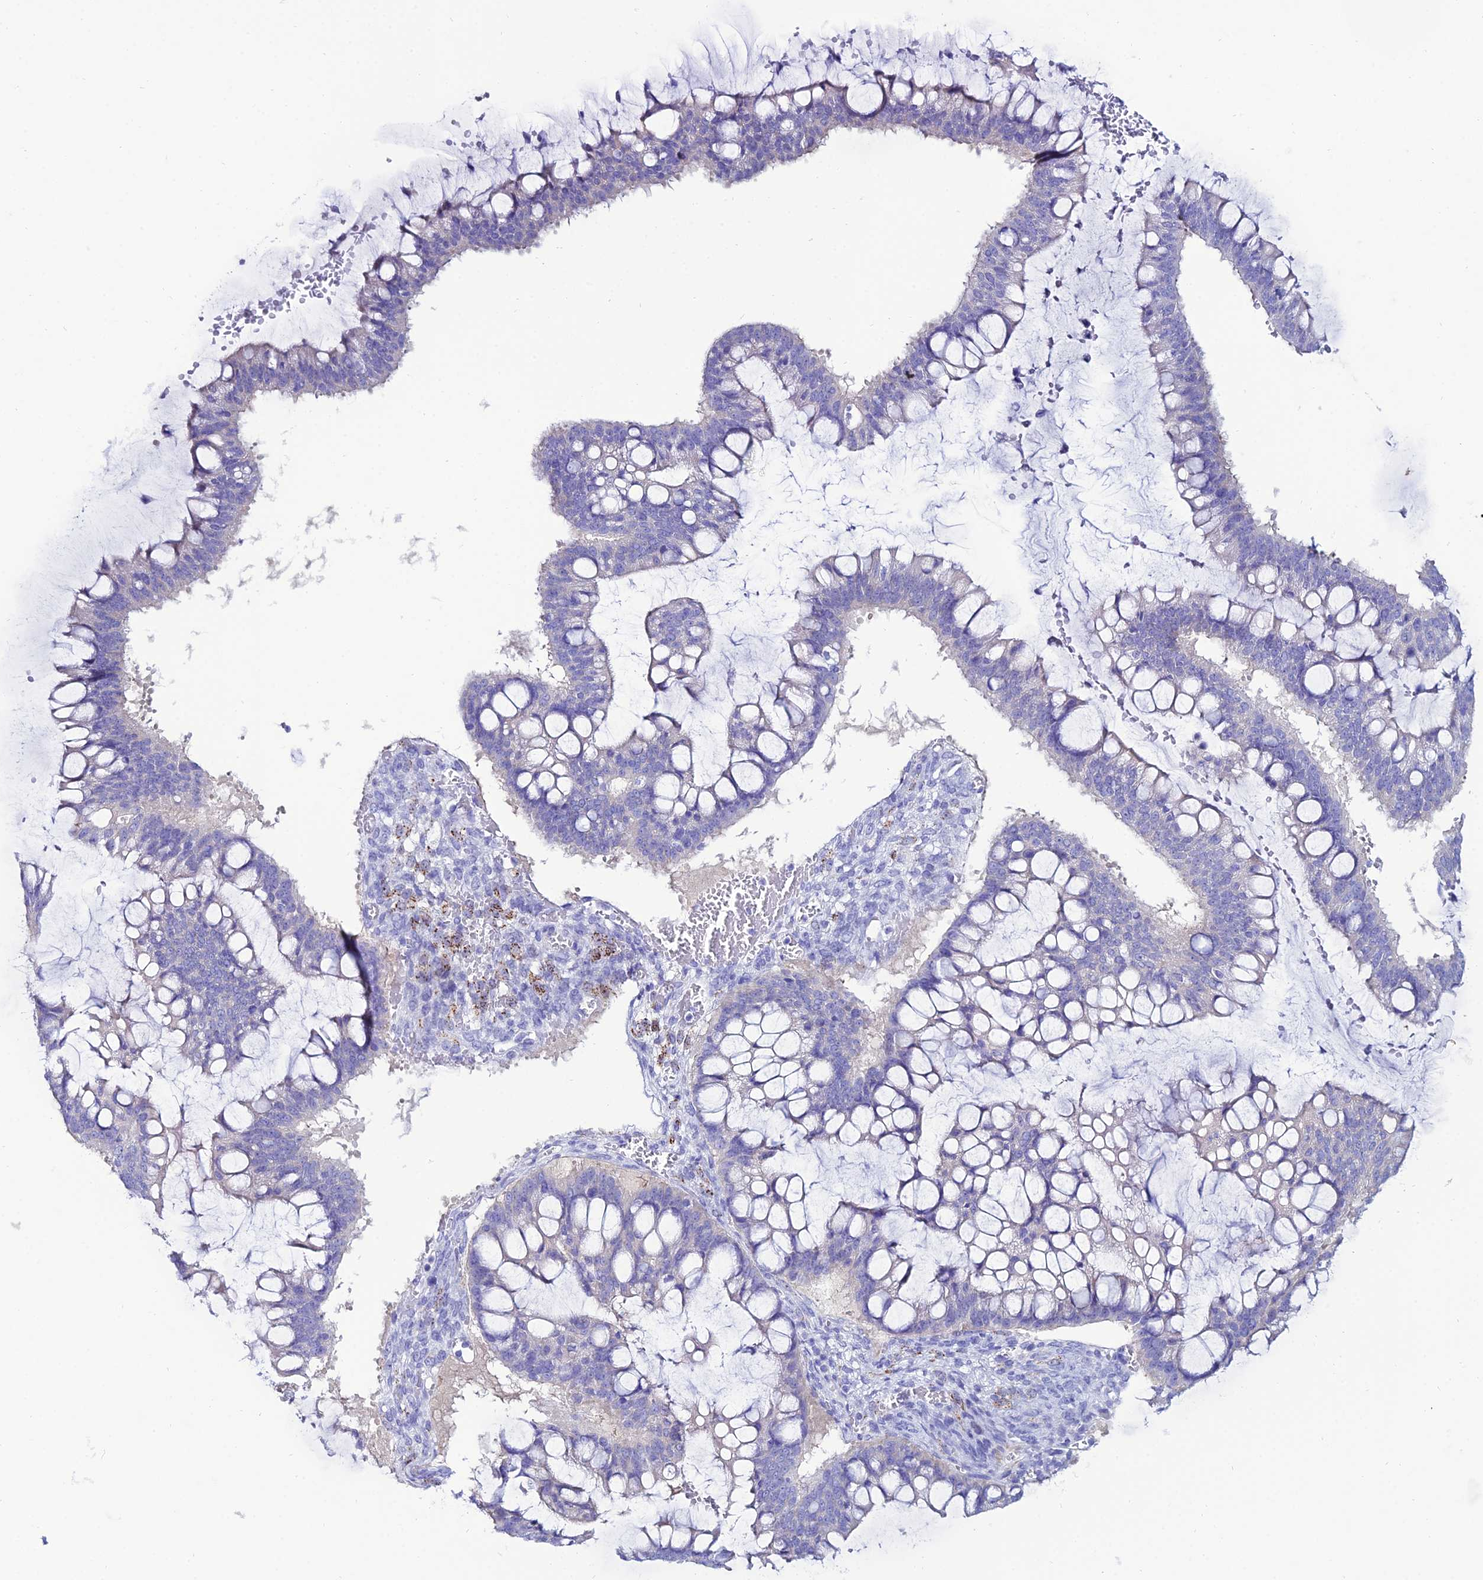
{"staining": {"intensity": "negative", "quantity": "none", "location": "none"}, "tissue": "ovarian cancer", "cell_type": "Tumor cells", "image_type": "cancer", "snomed": [{"axis": "morphology", "description": "Cystadenocarcinoma, mucinous, NOS"}, {"axis": "topography", "description": "Ovary"}], "caption": "Immunohistochemical staining of human ovarian mucinous cystadenocarcinoma demonstrates no significant staining in tumor cells.", "gene": "OR4D5", "patient": {"sex": "female", "age": 73}}